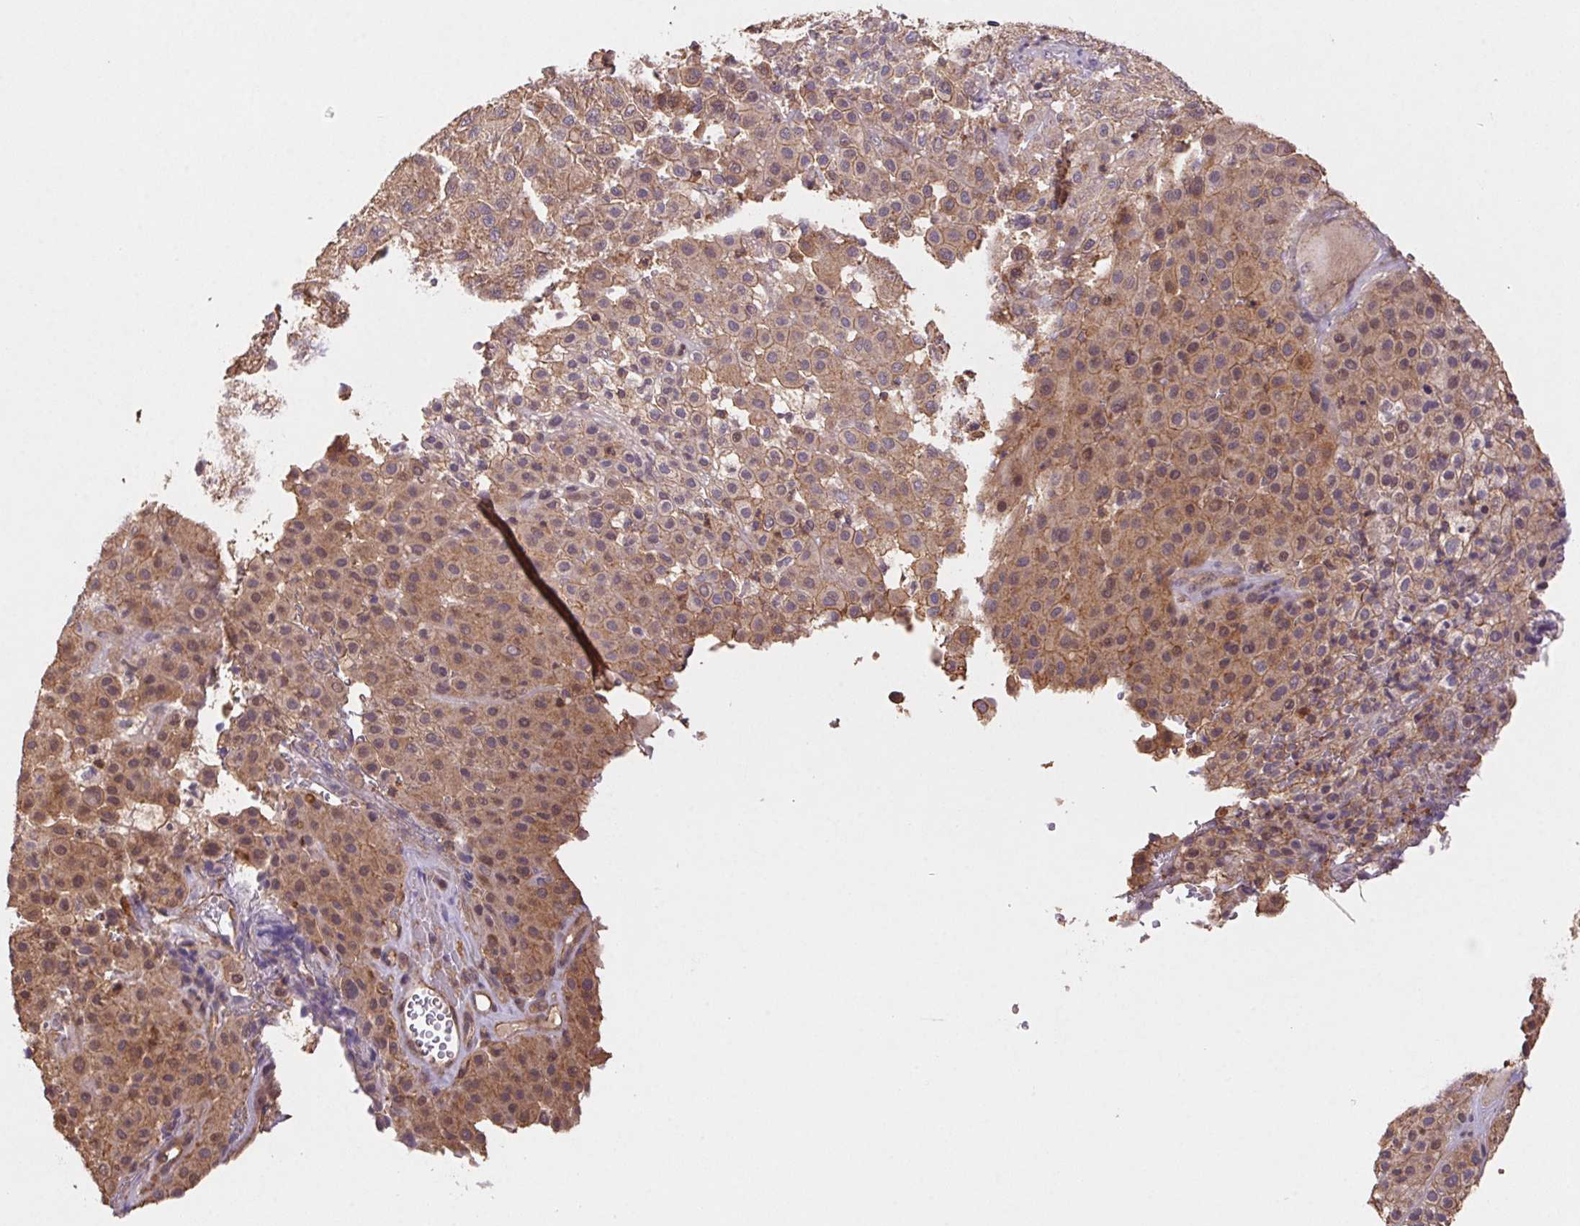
{"staining": {"intensity": "moderate", "quantity": "25%-75%", "location": "cytoplasmic/membranous"}, "tissue": "melanoma", "cell_type": "Tumor cells", "image_type": "cancer", "snomed": [{"axis": "morphology", "description": "Malignant melanoma, Metastatic site"}, {"axis": "topography", "description": "Smooth muscle"}], "caption": "IHC photomicrograph of neoplastic tissue: human melanoma stained using immunohistochemistry (IHC) reveals medium levels of moderate protein expression localized specifically in the cytoplasmic/membranous of tumor cells, appearing as a cytoplasmic/membranous brown color.", "gene": "ATG10", "patient": {"sex": "male", "age": 41}}